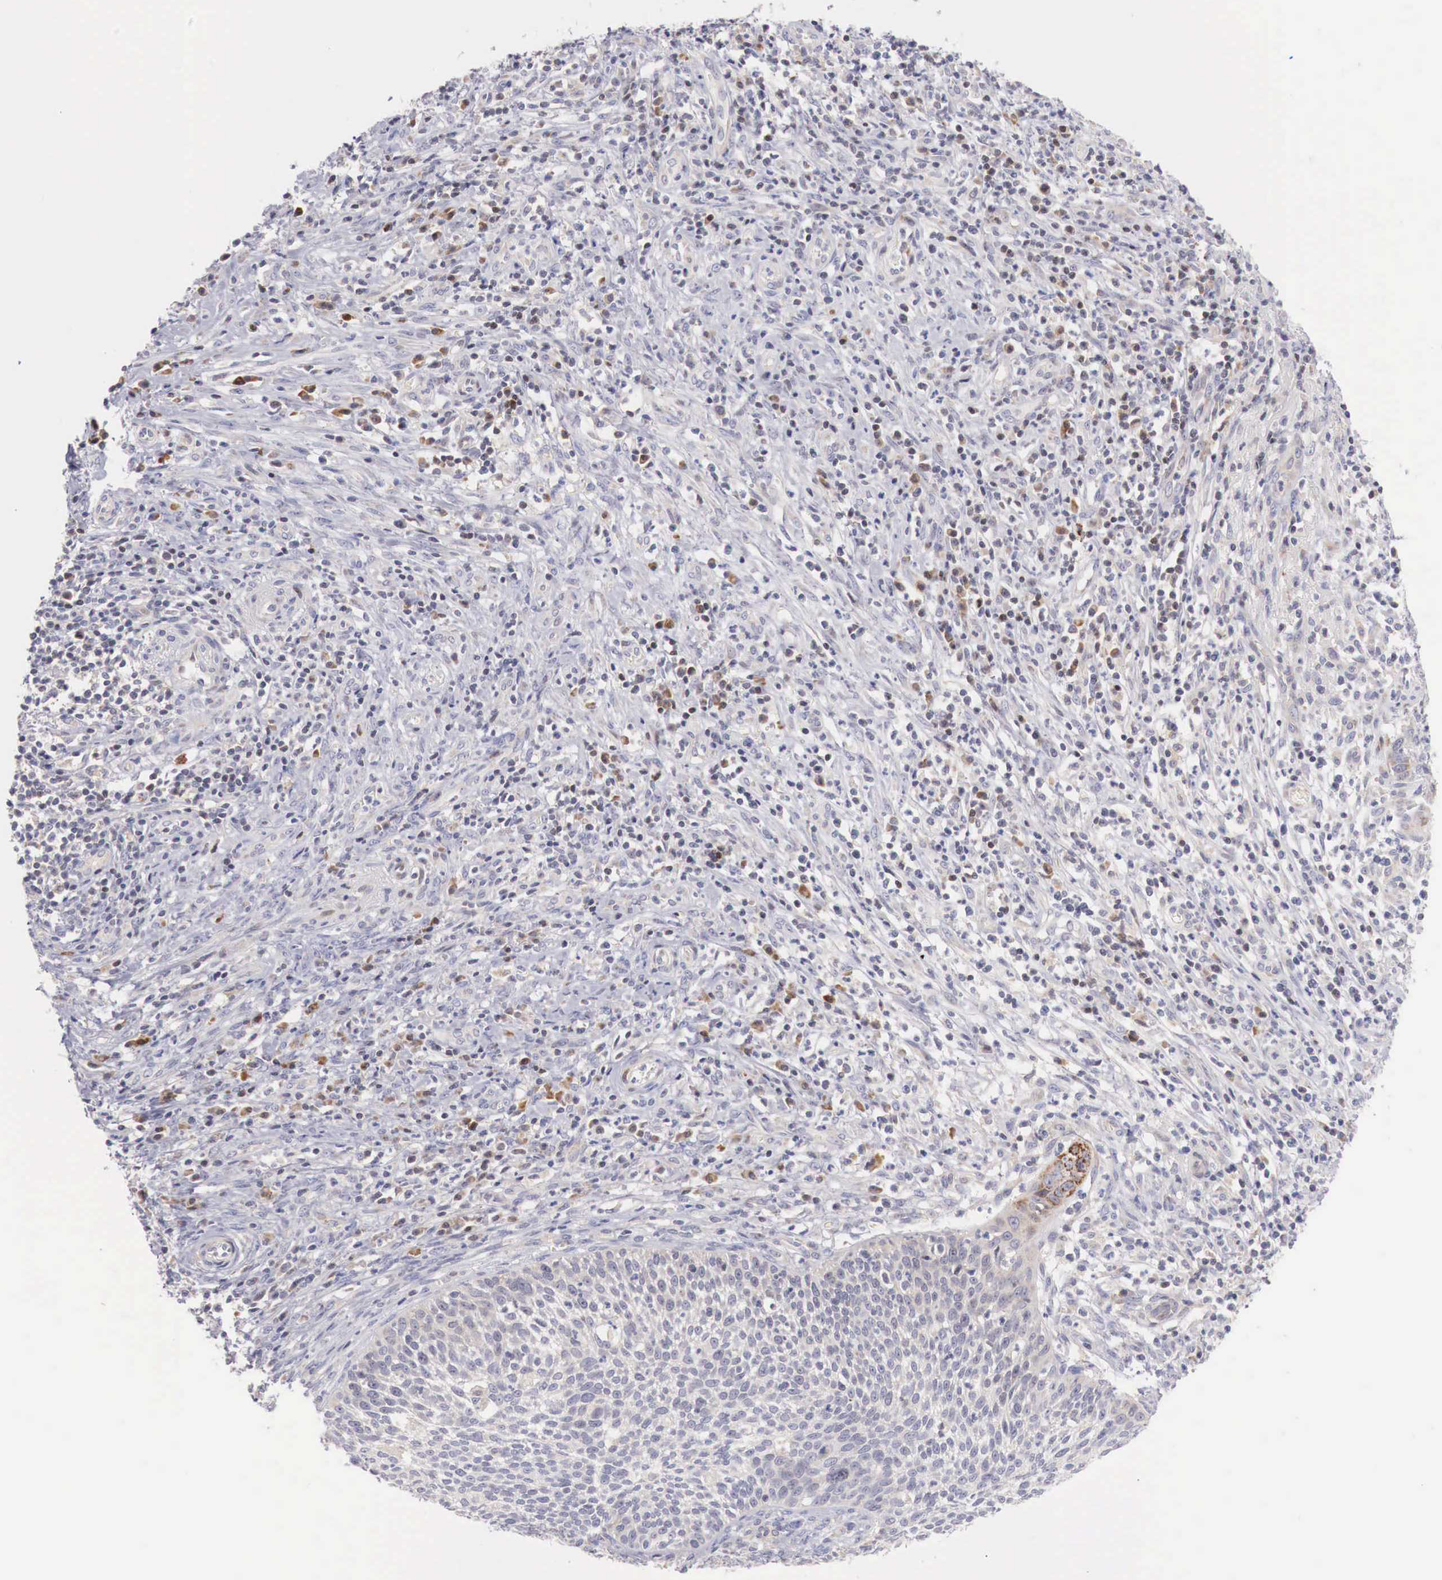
{"staining": {"intensity": "weak", "quantity": "25%-75%", "location": "nuclear"}, "tissue": "cervical cancer", "cell_type": "Tumor cells", "image_type": "cancer", "snomed": [{"axis": "morphology", "description": "Squamous cell carcinoma, NOS"}, {"axis": "topography", "description": "Cervix"}], "caption": "Immunohistochemistry (DAB (3,3'-diaminobenzidine)) staining of human cervical cancer exhibits weak nuclear protein expression in about 25%-75% of tumor cells. The protein is stained brown, and the nuclei are stained in blue (DAB IHC with brightfield microscopy, high magnification).", "gene": "CLCN5", "patient": {"sex": "female", "age": 41}}